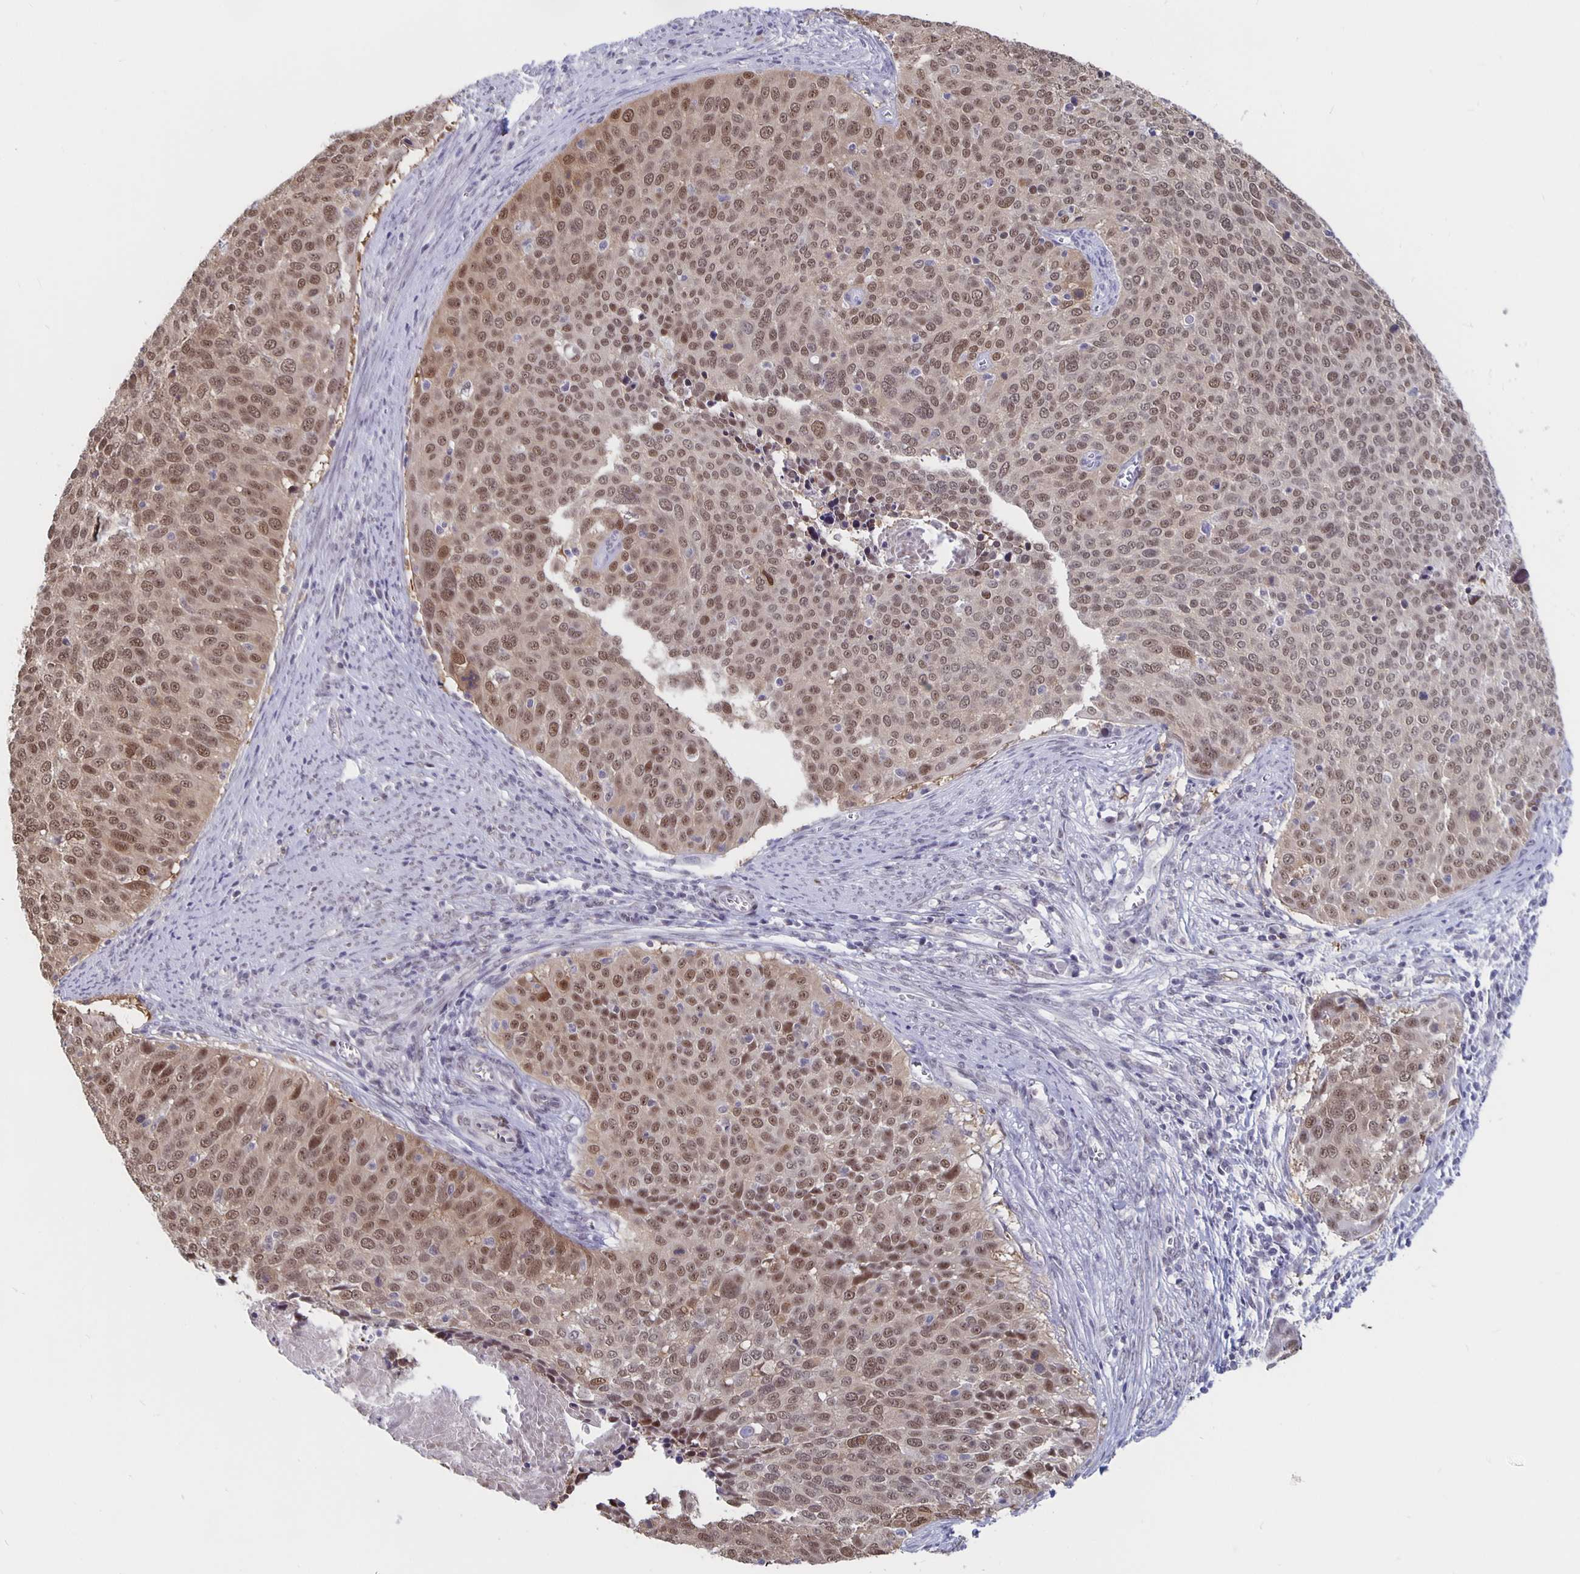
{"staining": {"intensity": "moderate", "quantity": ">75%", "location": "nuclear"}, "tissue": "cervical cancer", "cell_type": "Tumor cells", "image_type": "cancer", "snomed": [{"axis": "morphology", "description": "Squamous cell carcinoma, NOS"}, {"axis": "topography", "description": "Cervix"}], "caption": "Tumor cells exhibit moderate nuclear staining in approximately >75% of cells in cervical squamous cell carcinoma.", "gene": "ZNF691", "patient": {"sex": "female", "age": 39}}